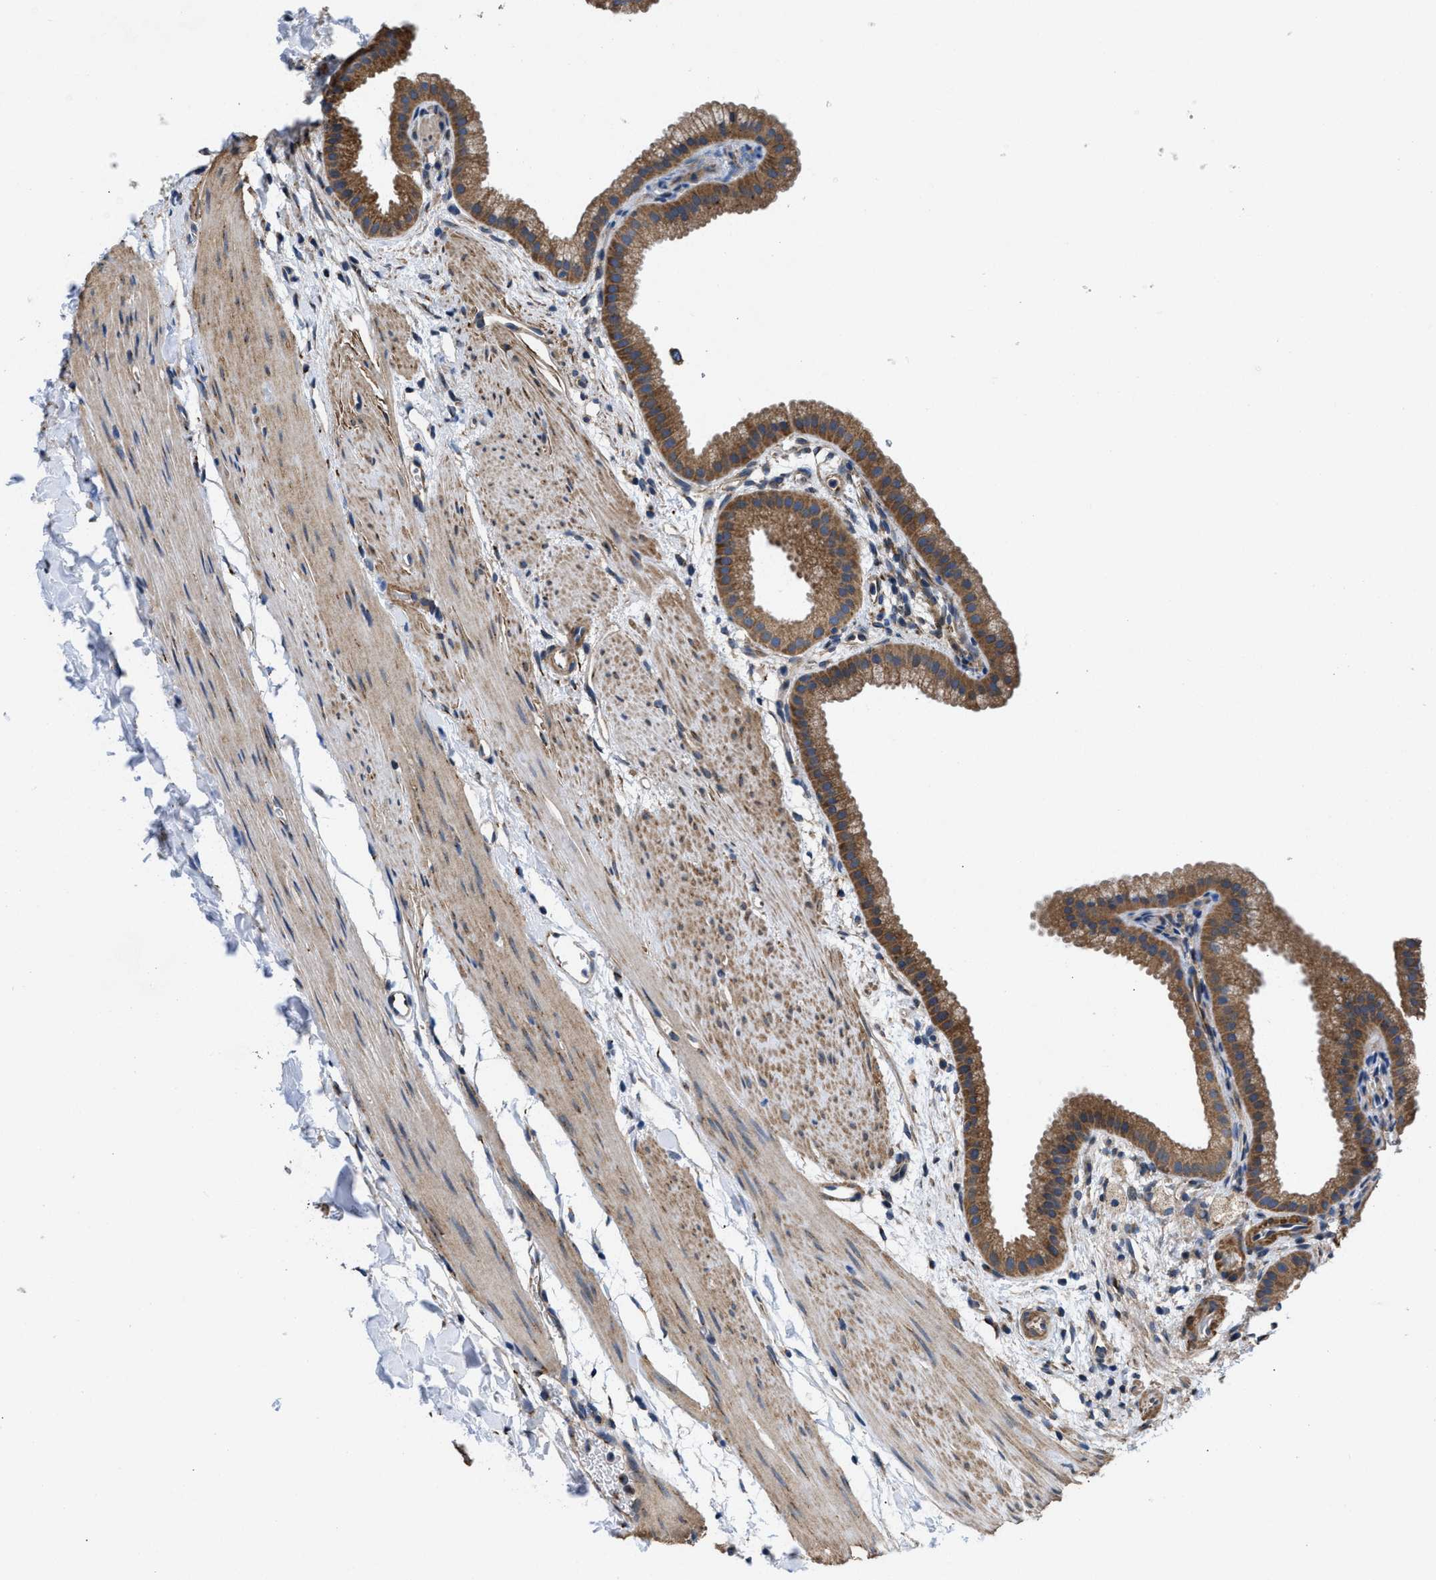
{"staining": {"intensity": "moderate", "quantity": ">75%", "location": "cytoplasmic/membranous"}, "tissue": "gallbladder", "cell_type": "Glandular cells", "image_type": "normal", "snomed": [{"axis": "morphology", "description": "Normal tissue, NOS"}, {"axis": "topography", "description": "Gallbladder"}], "caption": "Moderate cytoplasmic/membranous protein staining is identified in approximately >75% of glandular cells in gallbladder. (Brightfield microscopy of DAB IHC at high magnification).", "gene": "CEP128", "patient": {"sex": "female", "age": 64}}